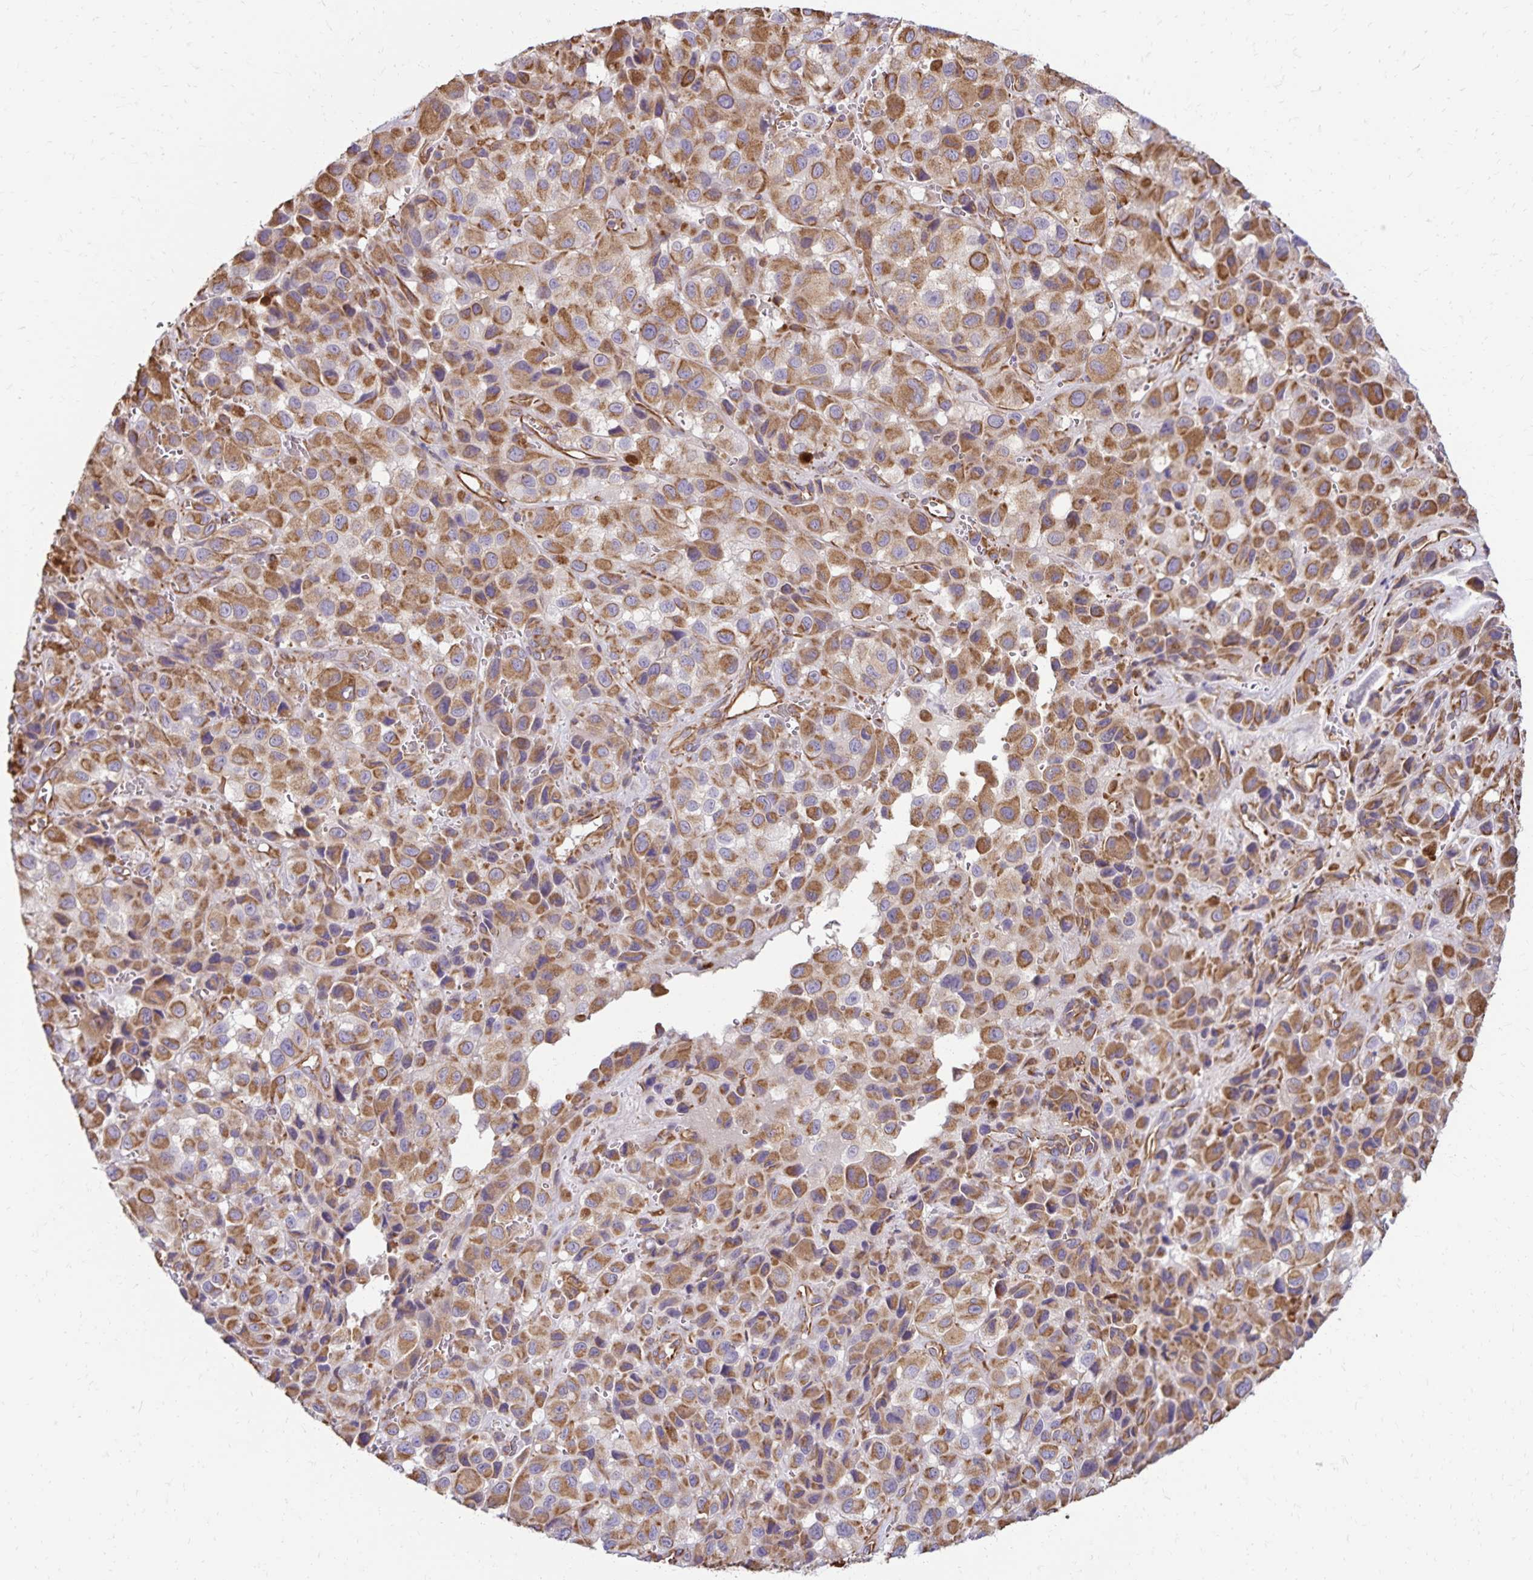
{"staining": {"intensity": "moderate", "quantity": ">75%", "location": "cytoplasmic/membranous"}, "tissue": "melanoma", "cell_type": "Tumor cells", "image_type": "cancer", "snomed": [{"axis": "morphology", "description": "Malignant melanoma, NOS"}, {"axis": "topography", "description": "Skin"}], "caption": "Human melanoma stained for a protein (brown) reveals moderate cytoplasmic/membranous positive expression in approximately >75% of tumor cells.", "gene": "TRPV6", "patient": {"sex": "male", "age": 93}}